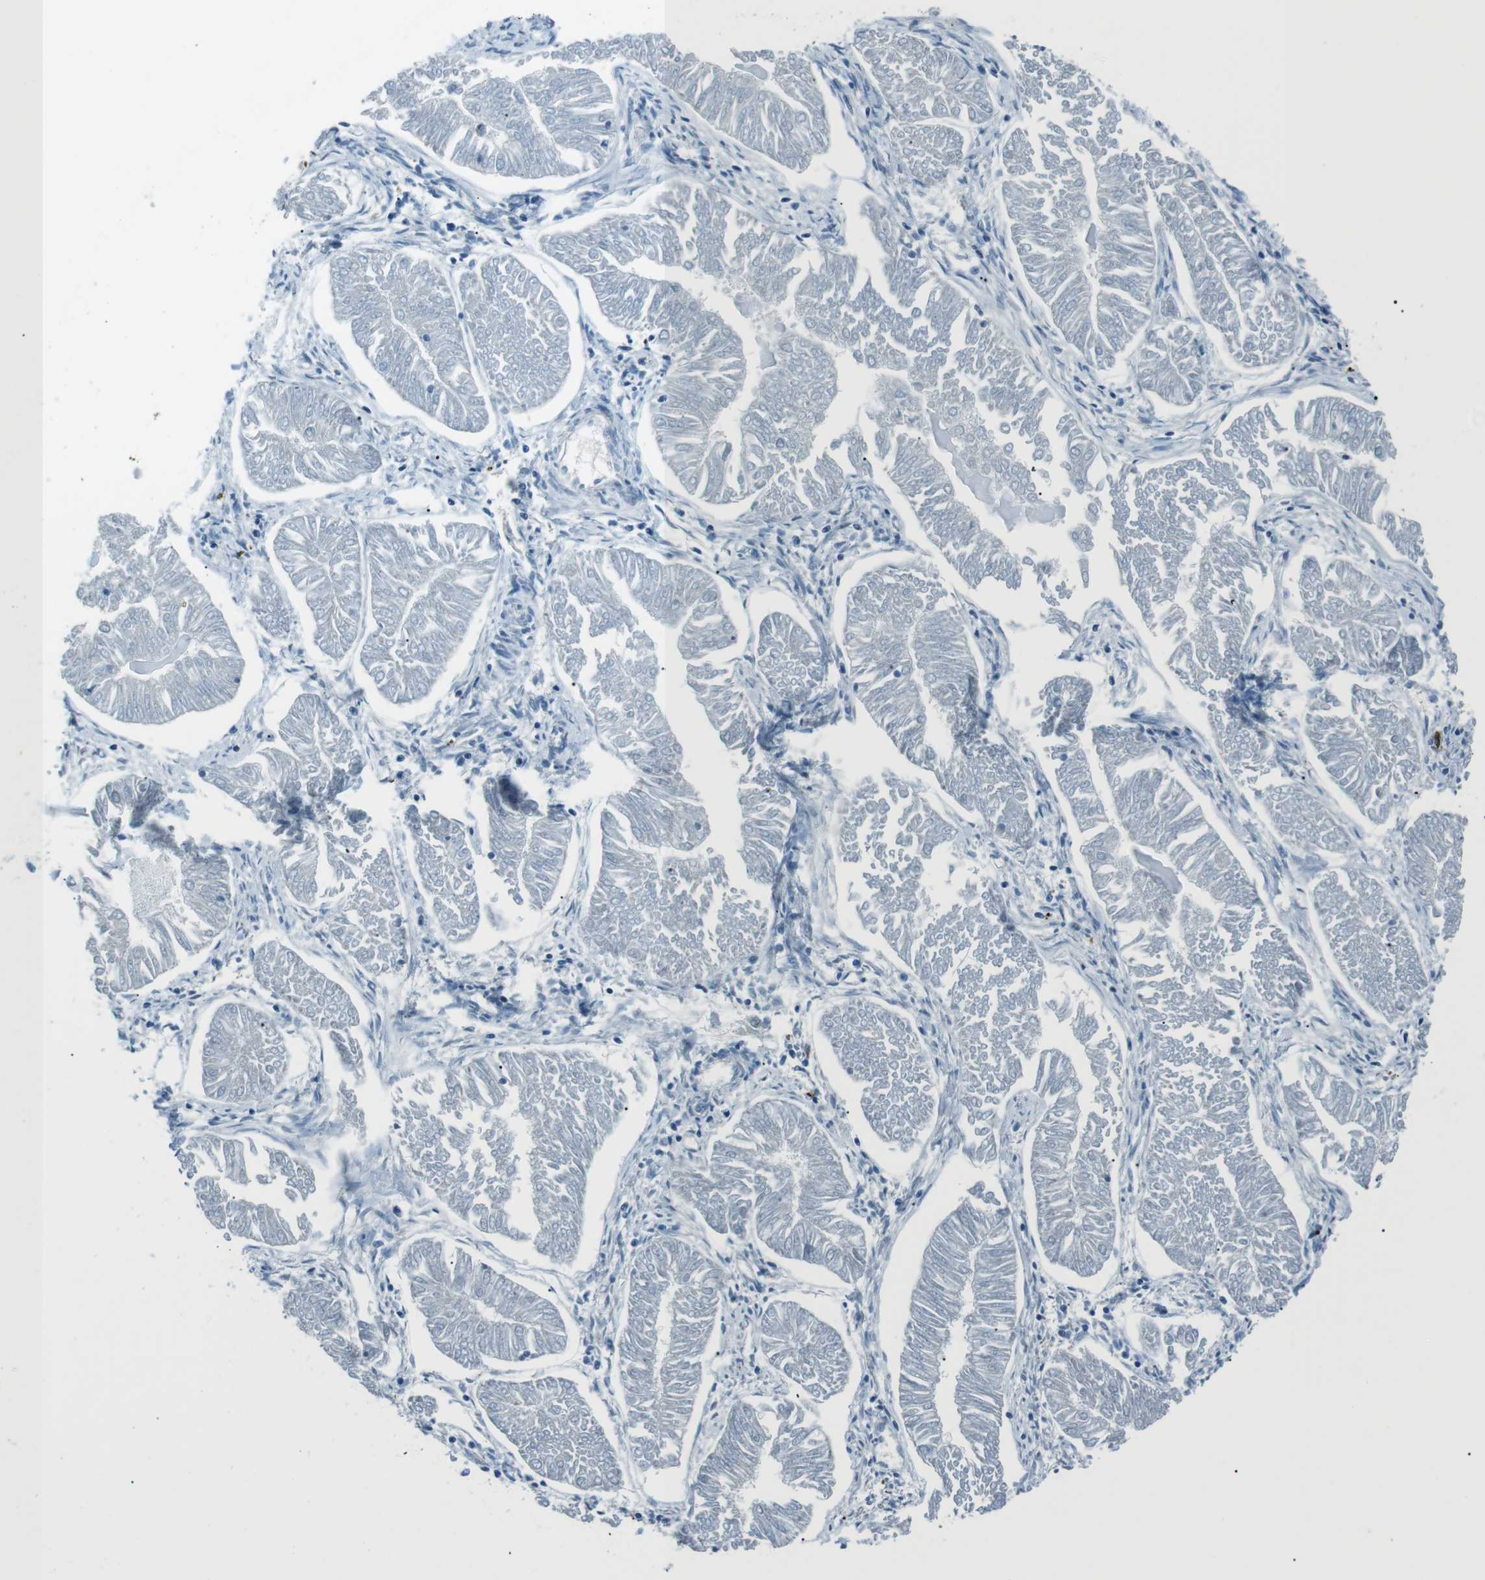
{"staining": {"intensity": "negative", "quantity": "none", "location": "none"}, "tissue": "endometrial cancer", "cell_type": "Tumor cells", "image_type": "cancer", "snomed": [{"axis": "morphology", "description": "Adenocarcinoma, NOS"}, {"axis": "topography", "description": "Endometrium"}], "caption": "High magnification brightfield microscopy of endometrial adenocarcinoma stained with DAB (3,3'-diaminobenzidine) (brown) and counterstained with hematoxylin (blue): tumor cells show no significant staining.", "gene": "ST6GAL1", "patient": {"sex": "female", "age": 53}}